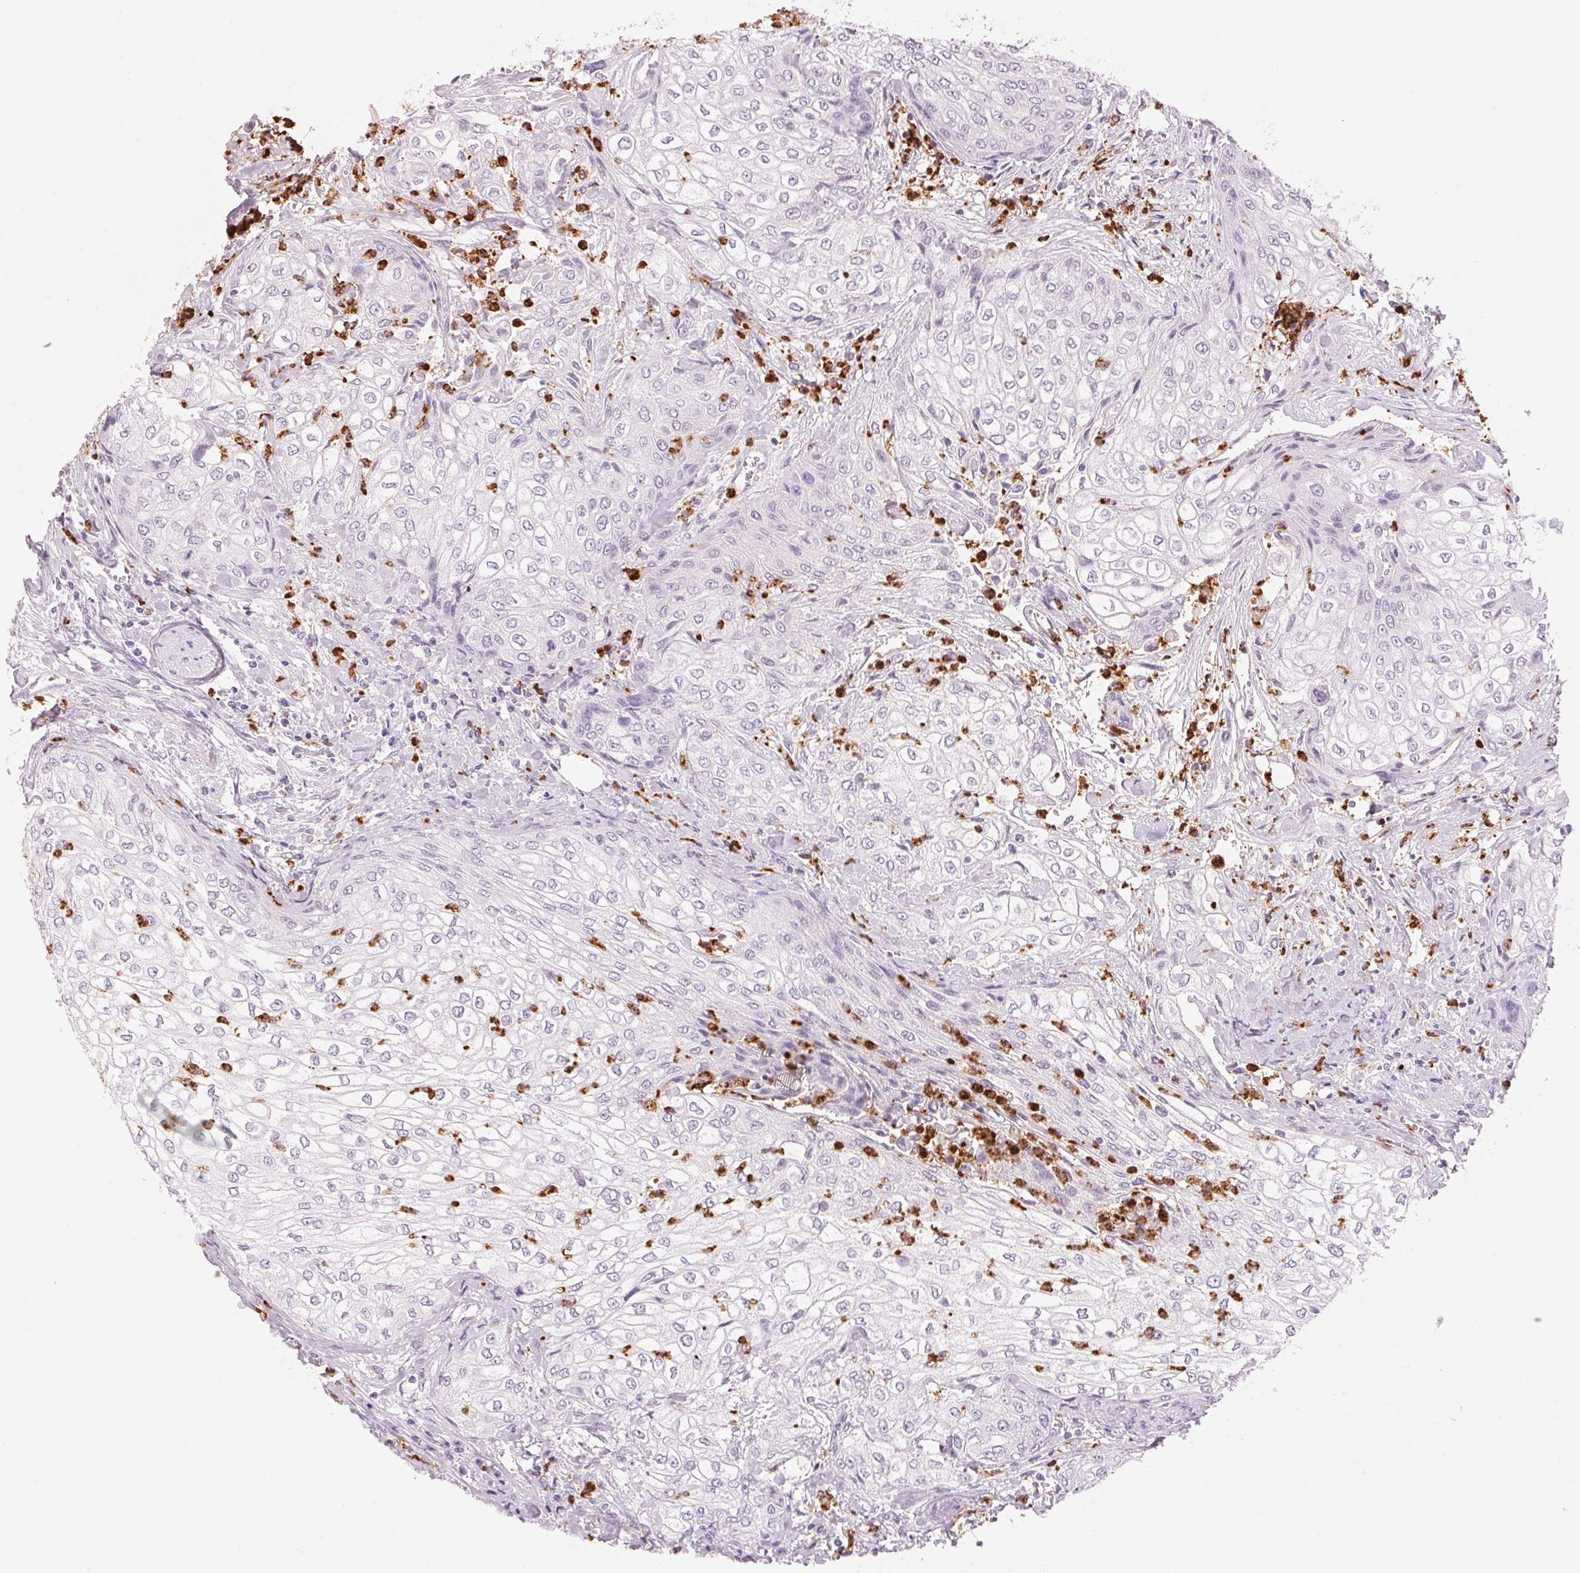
{"staining": {"intensity": "negative", "quantity": "none", "location": "none"}, "tissue": "urothelial cancer", "cell_type": "Tumor cells", "image_type": "cancer", "snomed": [{"axis": "morphology", "description": "Urothelial carcinoma, High grade"}, {"axis": "topography", "description": "Urinary bladder"}], "caption": "Tumor cells show no significant protein positivity in urothelial cancer.", "gene": "KLK7", "patient": {"sex": "male", "age": 62}}